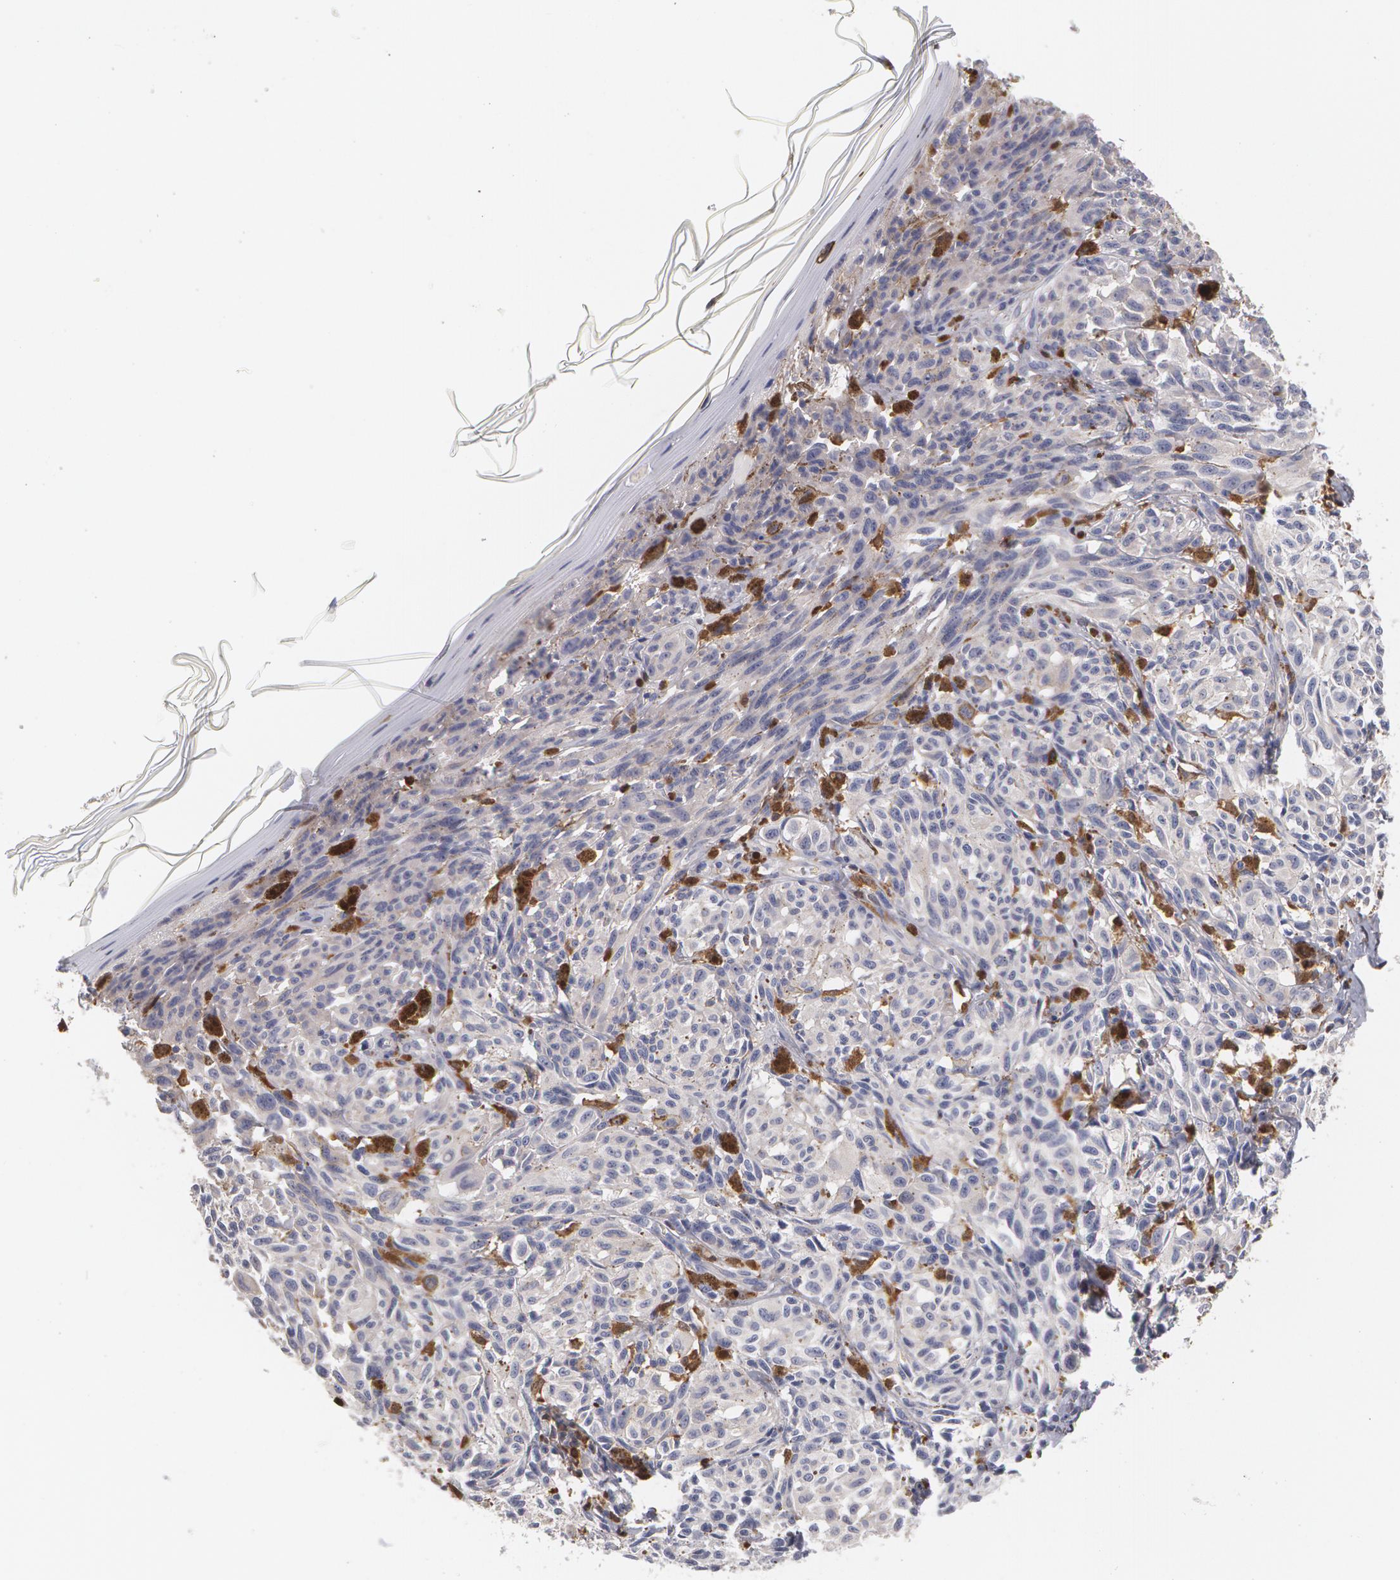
{"staining": {"intensity": "negative", "quantity": "none", "location": "none"}, "tissue": "melanoma", "cell_type": "Tumor cells", "image_type": "cancer", "snomed": [{"axis": "morphology", "description": "Malignant melanoma, NOS"}, {"axis": "topography", "description": "Skin"}], "caption": "An immunohistochemistry photomicrograph of melanoma is shown. There is no staining in tumor cells of melanoma.", "gene": "SYK", "patient": {"sex": "female", "age": 72}}